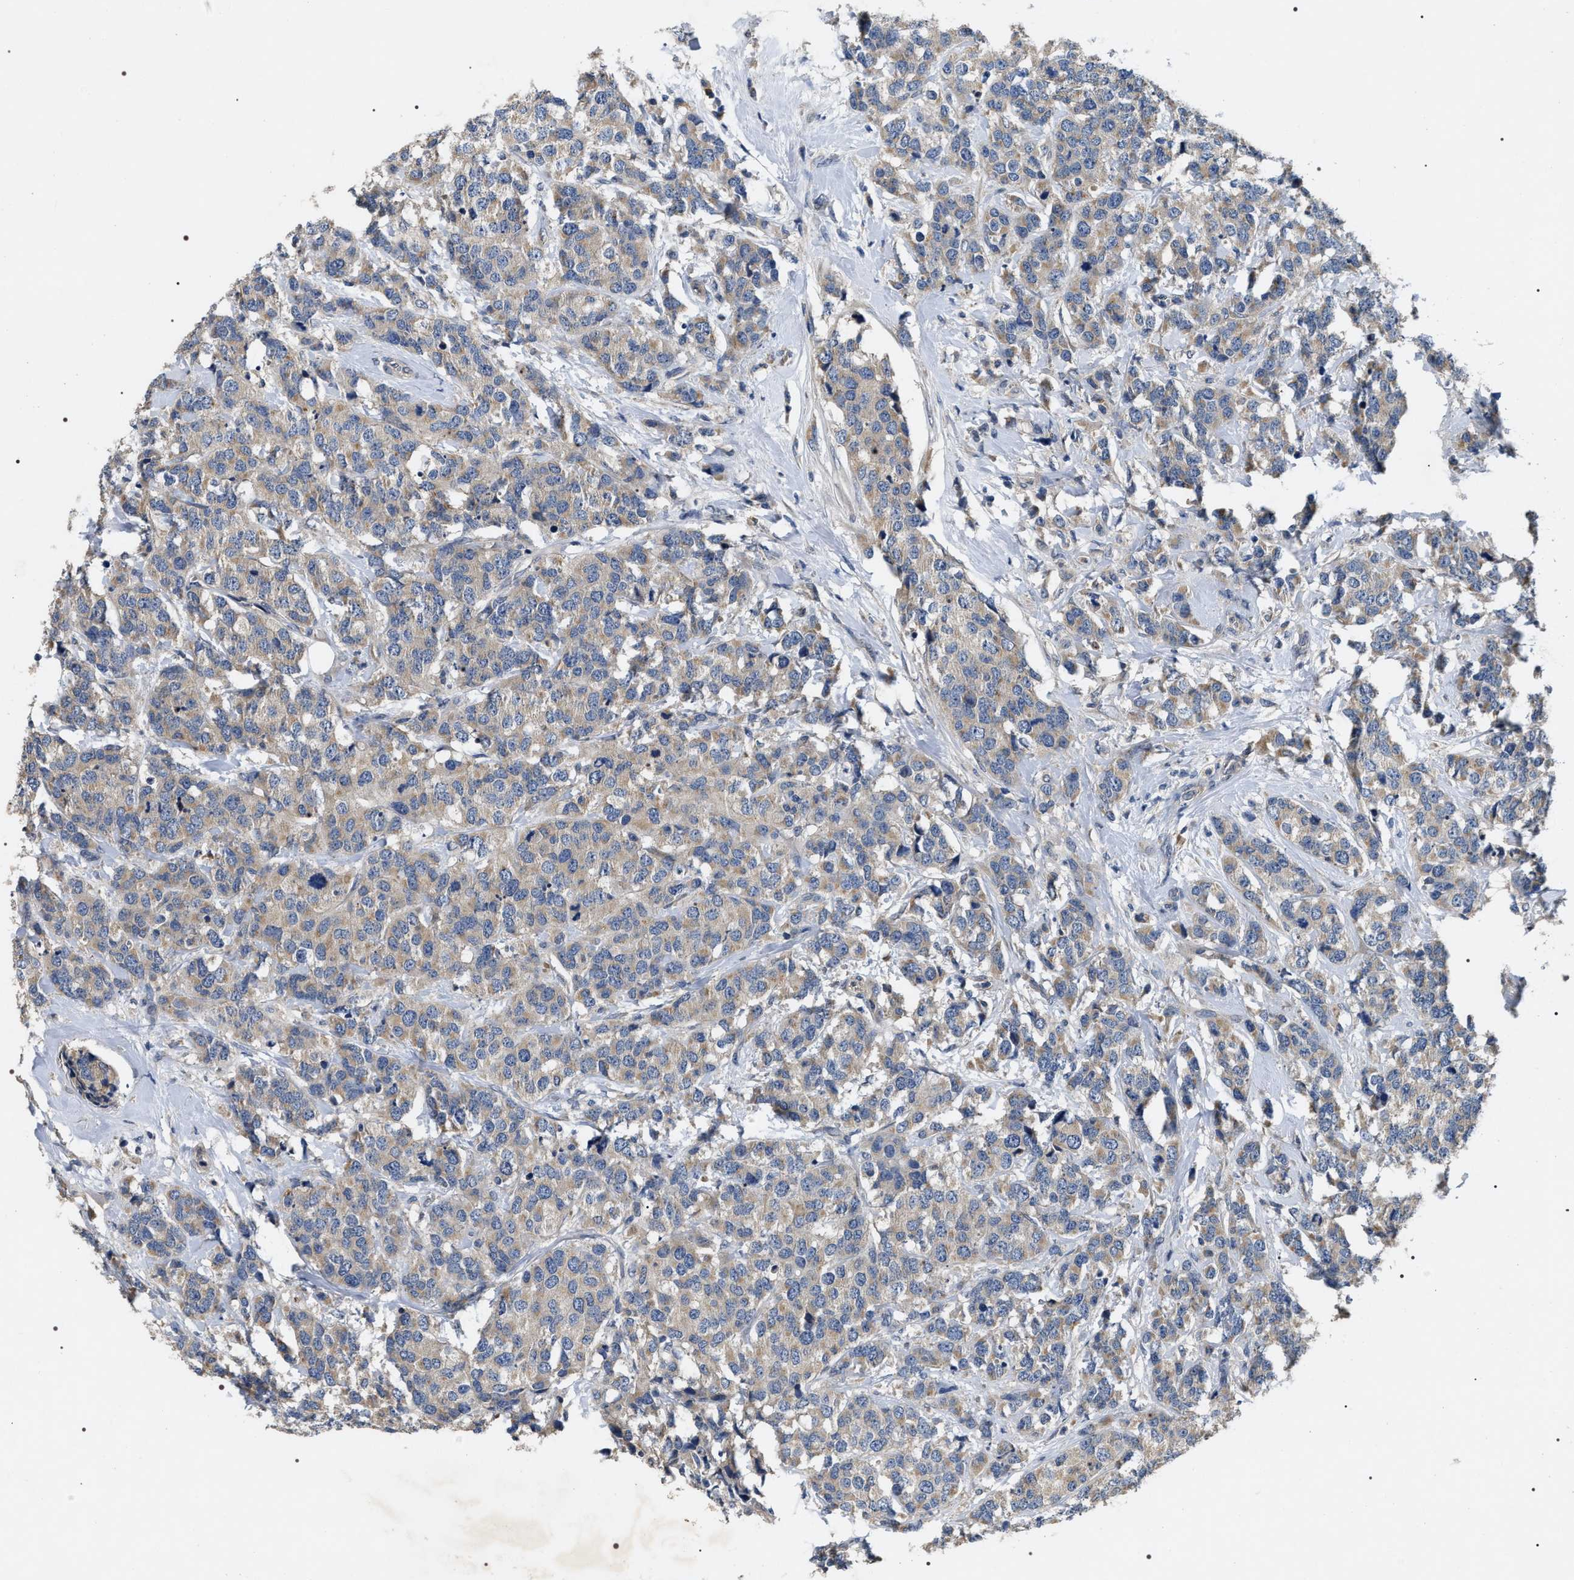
{"staining": {"intensity": "weak", "quantity": ">75%", "location": "cytoplasmic/membranous"}, "tissue": "breast cancer", "cell_type": "Tumor cells", "image_type": "cancer", "snomed": [{"axis": "morphology", "description": "Lobular carcinoma"}, {"axis": "topography", "description": "Breast"}], "caption": "Tumor cells exhibit weak cytoplasmic/membranous positivity in about >75% of cells in lobular carcinoma (breast).", "gene": "IFT81", "patient": {"sex": "female", "age": 59}}